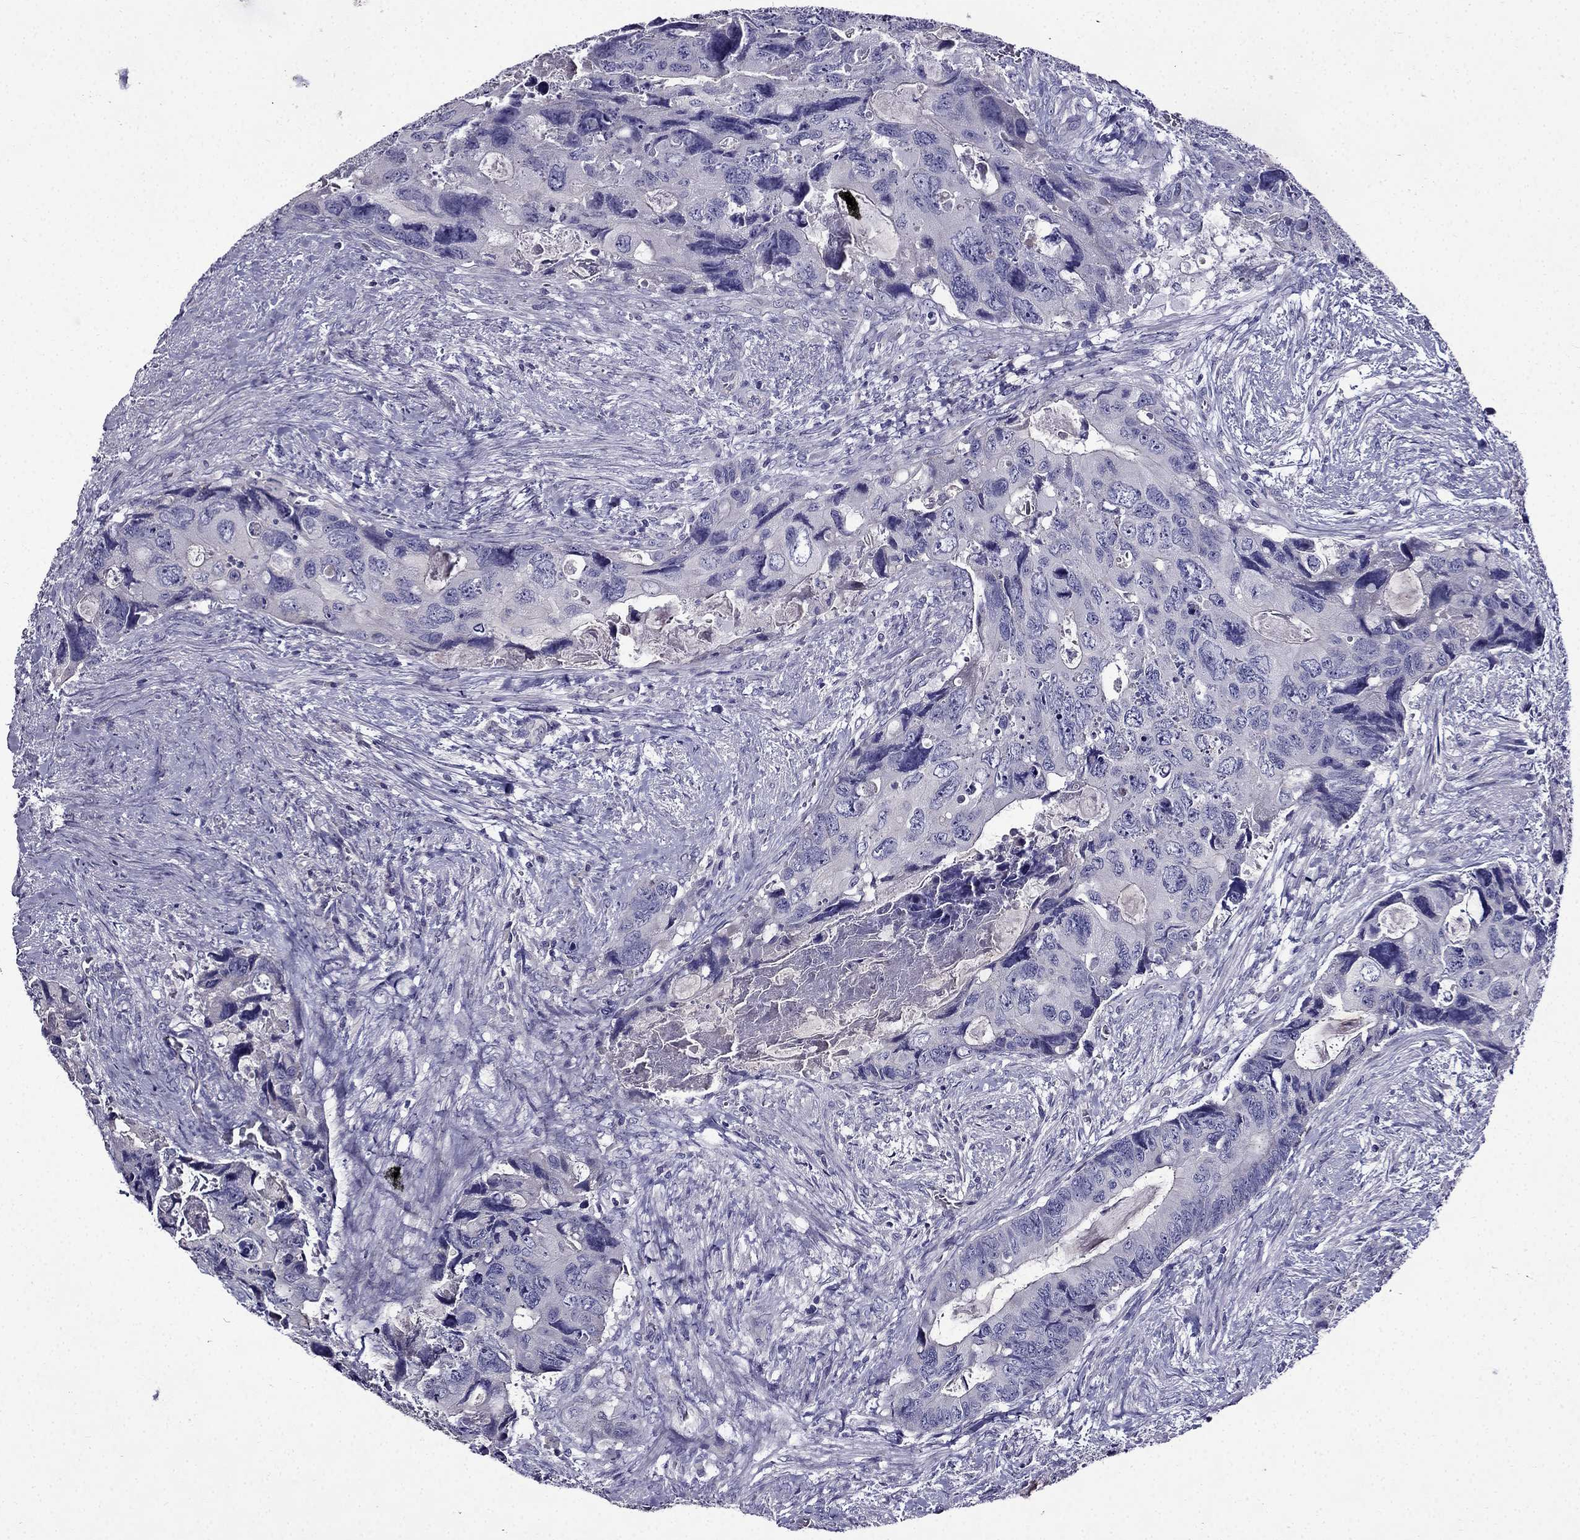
{"staining": {"intensity": "negative", "quantity": "none", "location": "none"}, "tissue": "colorectal cancer", "cell_type": "Tumor cells", "image_type": "cancer", "snomed": [{"axis": "morphology", "description": "Adenocarcinoma, NOS"}, {"axis": "topography", "description": "Rectum"}], "caption": "Tumor cells show no significant staining in colorectal cancer.", "gene": "TMEM266", "patient": {"sex": "male", "age": 62}}